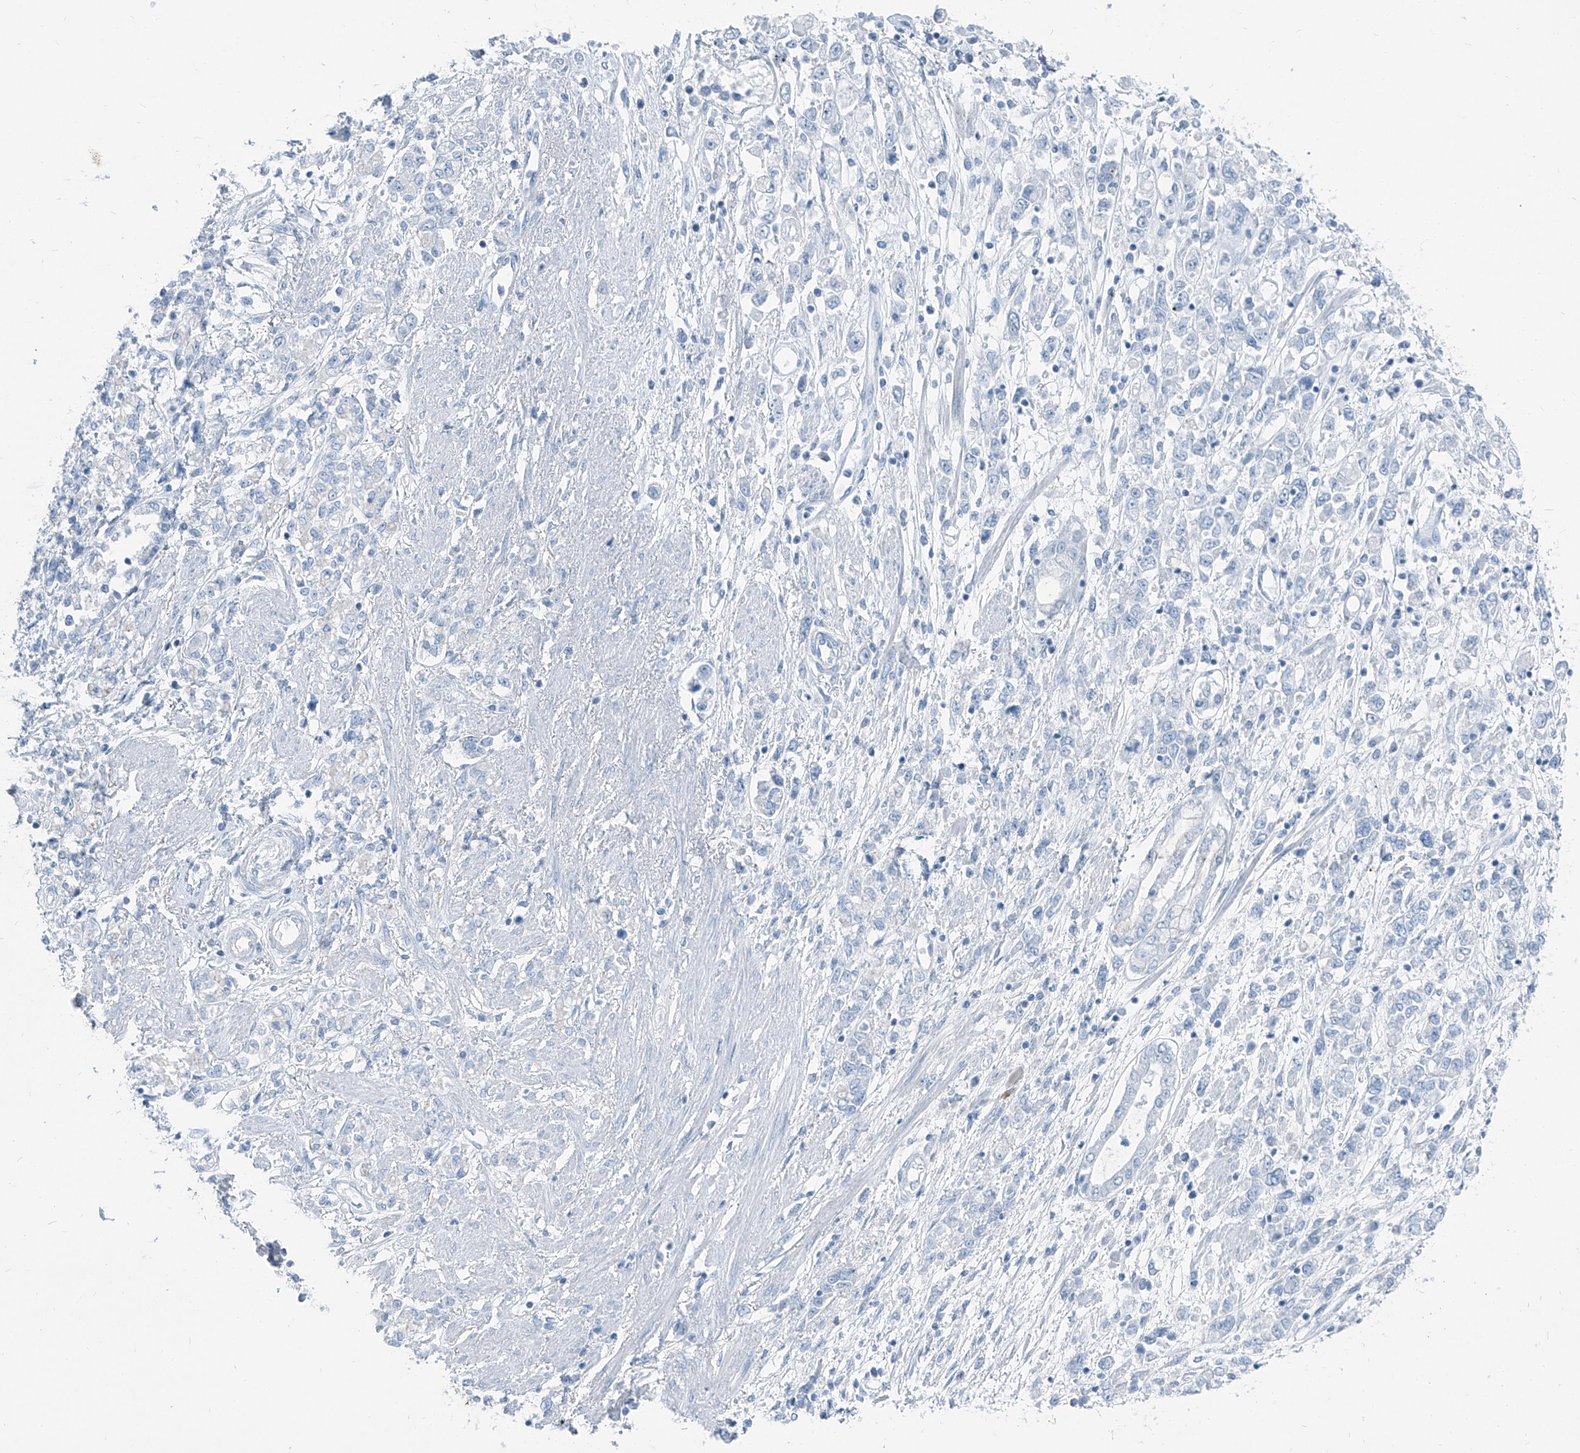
{"staining": {"intensity": "negative", "quantity": "none", "location": "none"}, "tissue": "stomach cancer", "cell_type": "Tumor cells", "image_type": "cancer", "snomed": [{"axis": "morphology", "description": "Adenocarcinoma, NOS"}, {"axis": "topography", "description": "Stomach"}], "caption": "Tumor cells show no significant protein staining in stomach cancer. The staining was performed using DAB (3,3'-diaminobenzidine) to visualize the protein expression in brown, while the nuclei were stained in blue with hematoxylin (Magnification: 20x).", "gene": "RGN", "patient": {"sex": "female", "age": 76}}